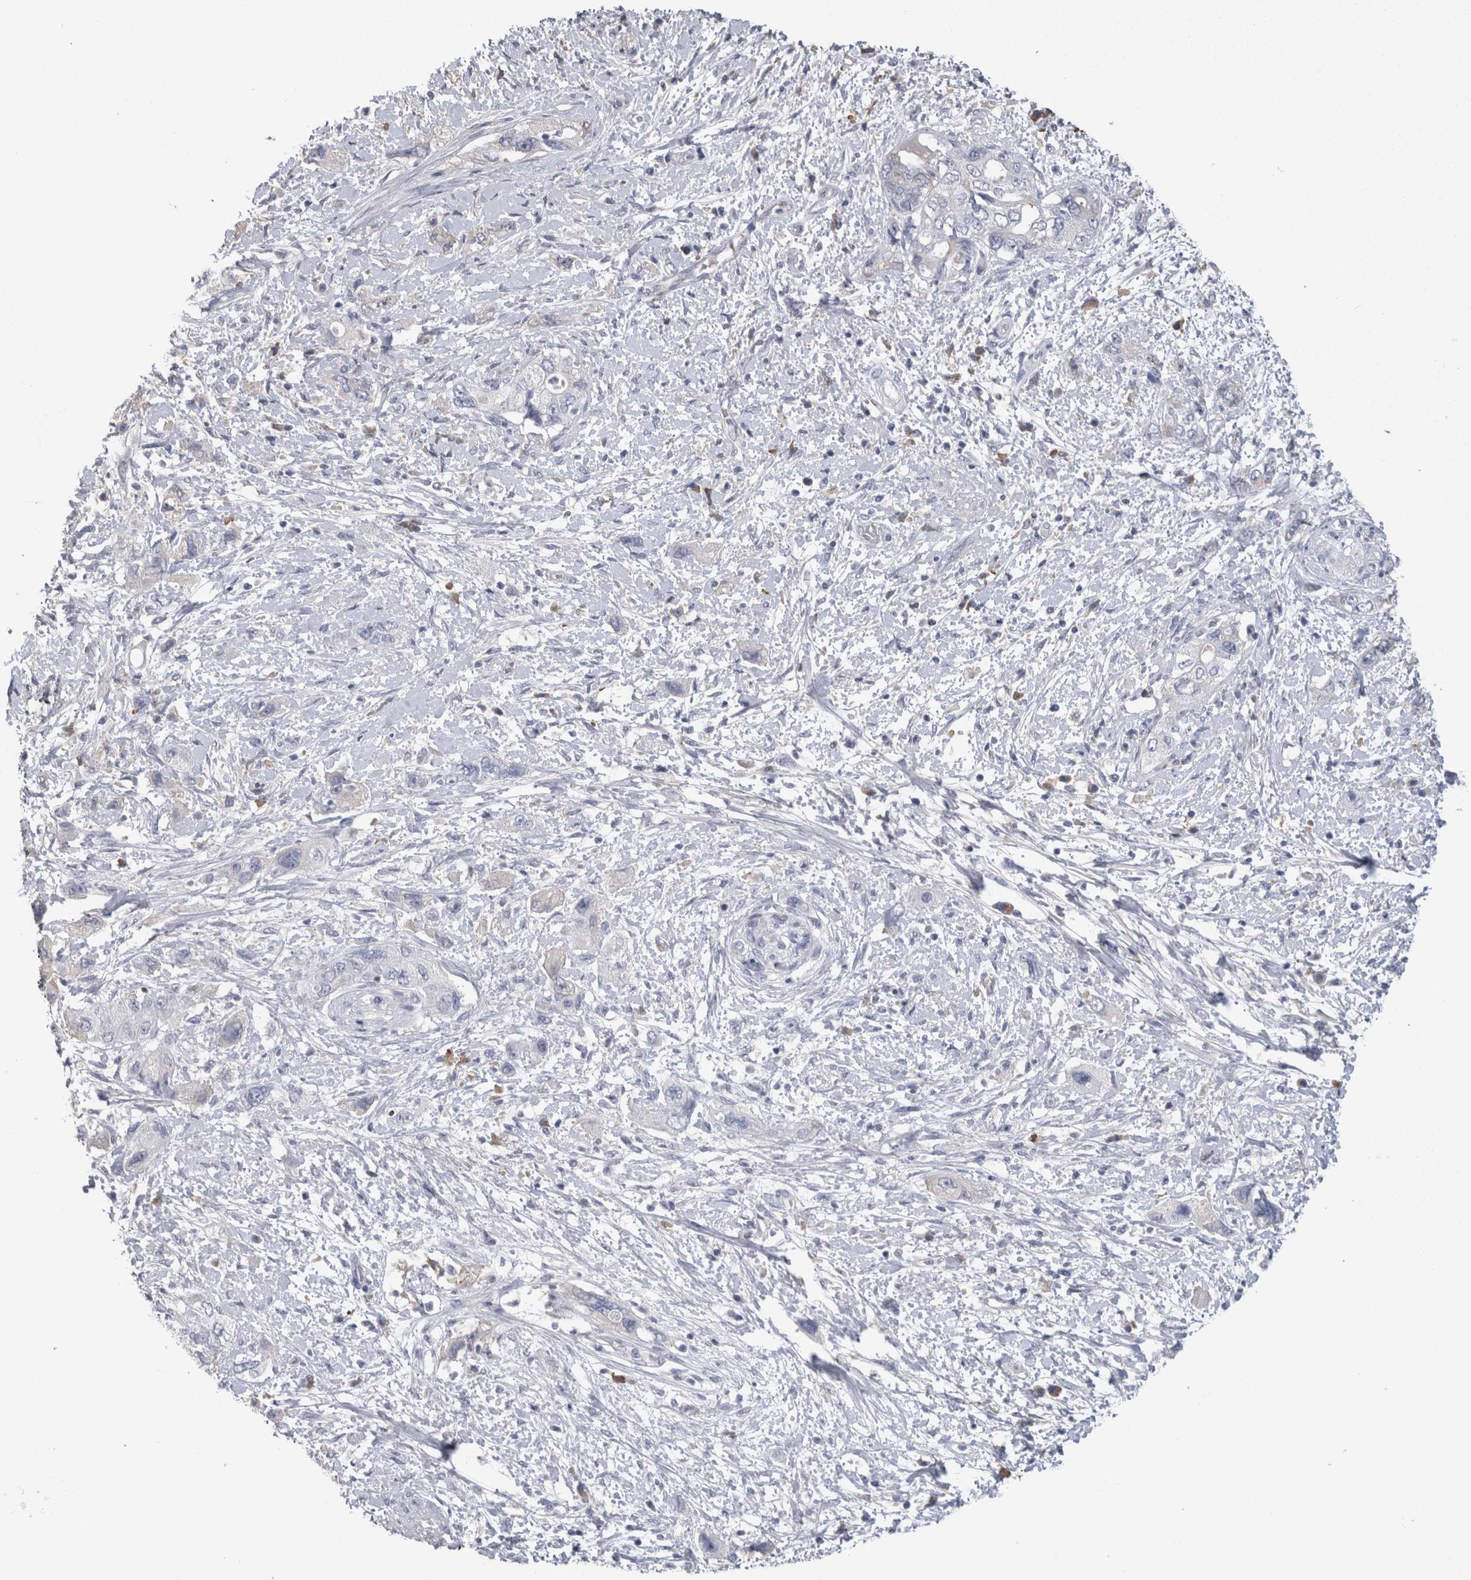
{"staining": {"intensity": "negative", "quantity": "none", "location": "none"}, "tissue": "pancreatic cancer", "cell_type": "Tumor cells", "image_type": "cancer", "snomed": [{"axis": "morphology", "description": "Adenocarcinoma, NOS"}, {"axis": "topography", "description": "Pancreas"}], "caption": "This photomicrograph is of pancreatic cancer (adenocarcinoma) stained with IHC to label a protein in brown with the nuclei are counter-stained blue. There is no expression in tumor cells.", "gene": "REG1A", "patient": {"sex": "female", "age": 73}}